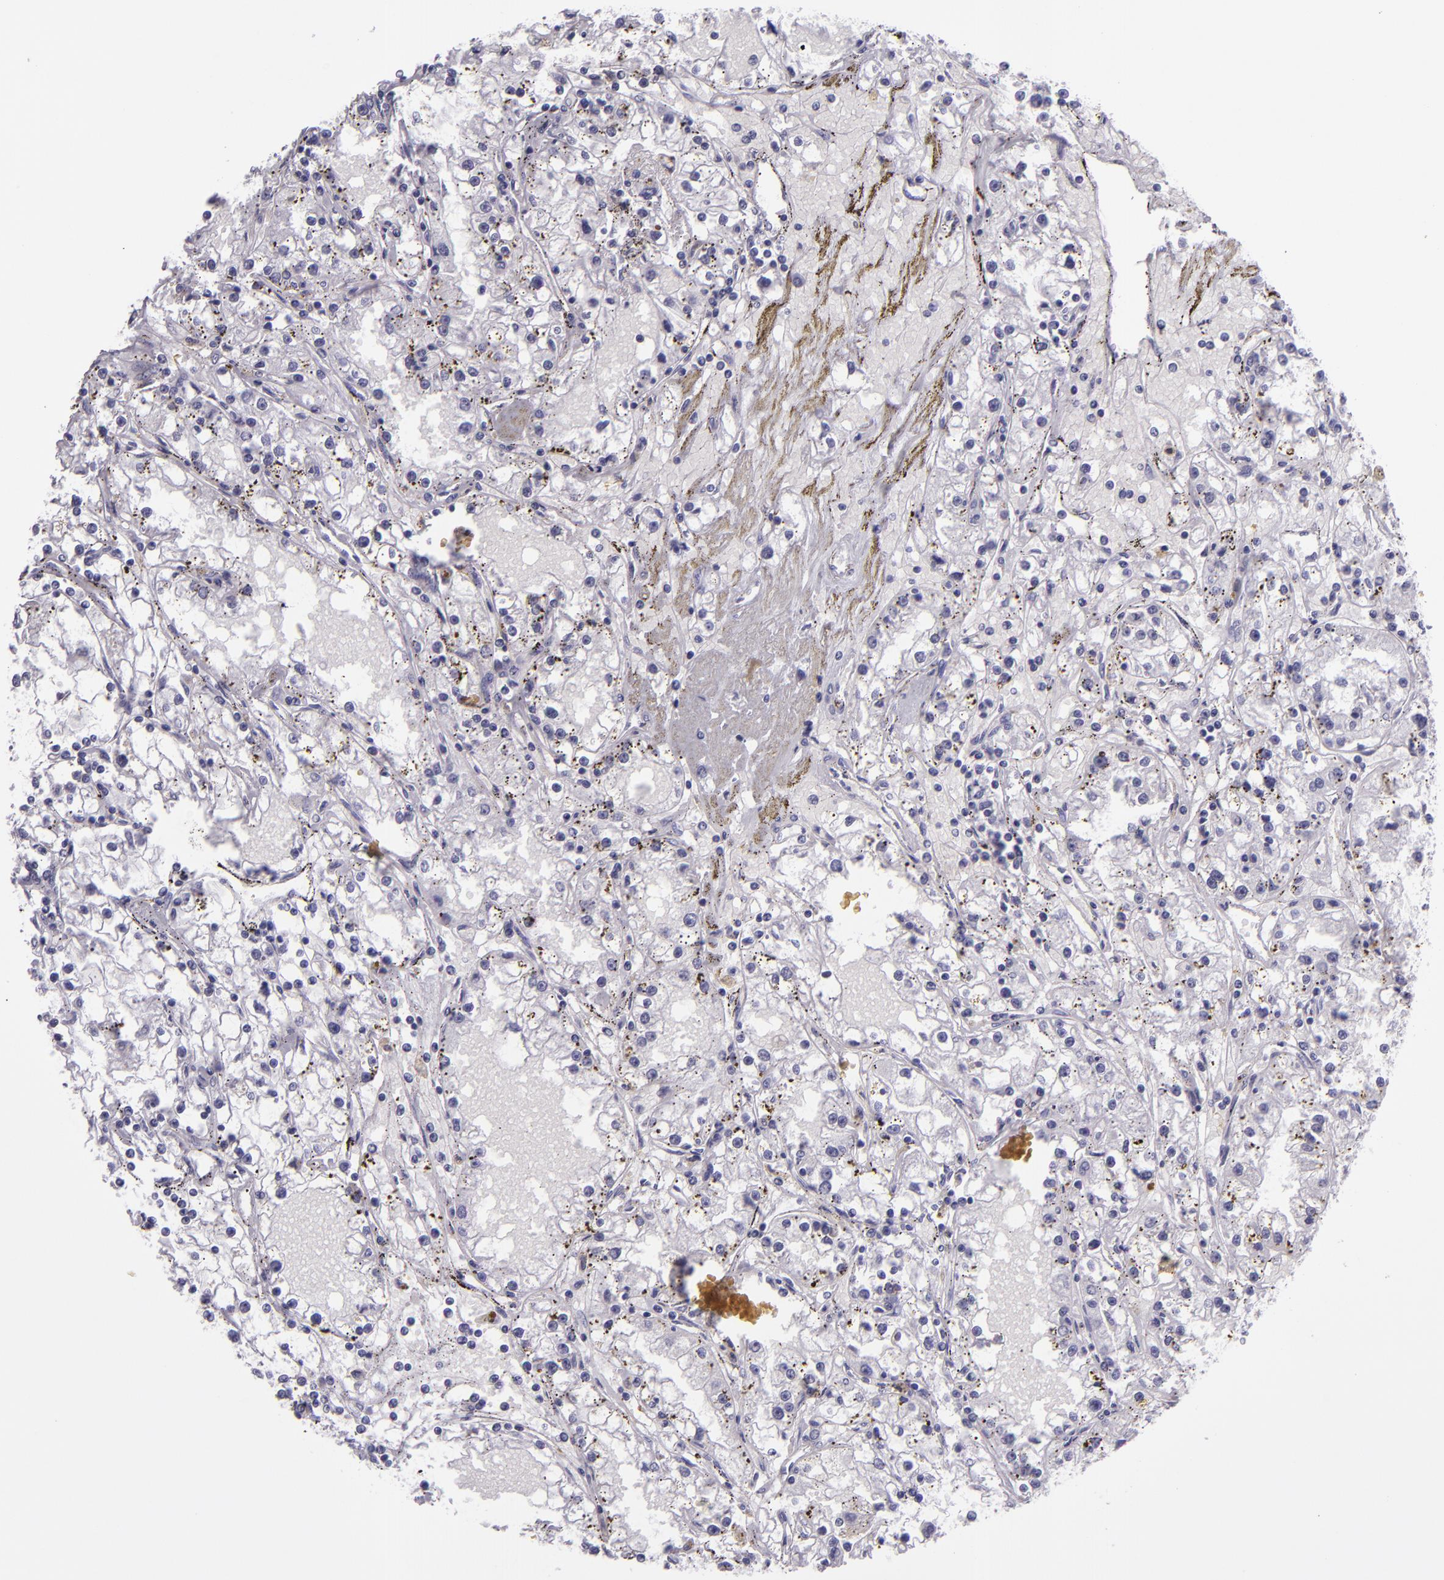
{"staining": {"intensity": "negative", "quantity": "none", "location": "none"}, "tissue": "renal cancer", "cell_type": "Tumor cells", "image_type": "cancer", "snomed": [{"axis": "morphology", "description": "Adenocarcinoma, NOS"}, {"axis": "topography", "description": "Kidney"}], "caption": "Protein analysis of renal adenocarcinoma shows no significant staining in tumor cells. The staining was performed using DAB to visualize the protein expression in brown, while the nuclei were stained in blue with hematoxylin (Magnification: 20x).", "gene": "CR2", "patient": {"sex": "male", "age": 56}}